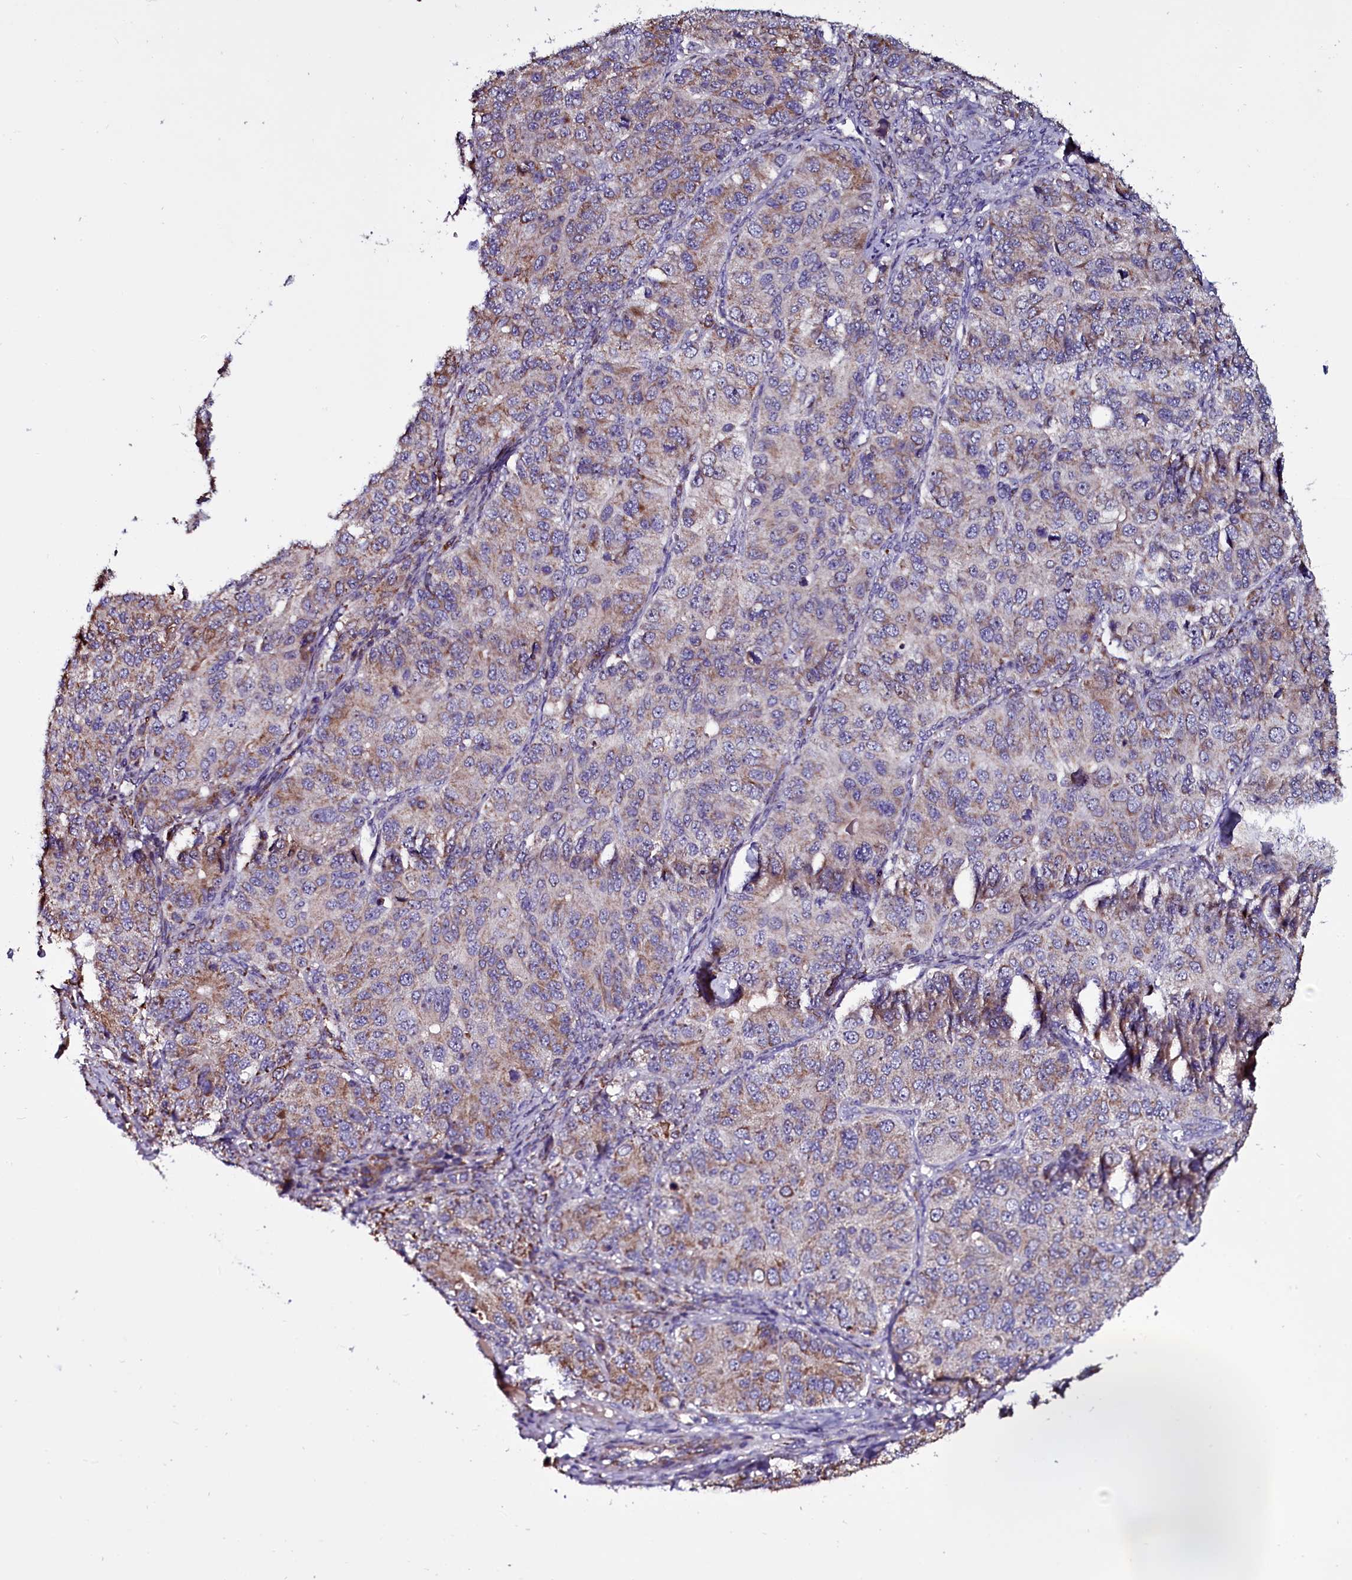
{"staining": {"intensity": "moderate", "quantity": "25%-75%", "location": "cytoplasmic/membranous"}, "tissue": "ovarian cancer", "cell_type": "Tumor cells", "image_type": "cancer", "snomed": [{"axis": "morphology", "description": "Carcinoma, endometroid"}, {"axis": "topography", "description": "Ovary"}], "caption": "The immunohistochemical stain shows moderate cytoplasmic/membranous positivity in tumor cells of endometroid carcinoma (ovarian) tissue.", "gene": "NAA80", "patient": {"sex": "female", "age": 51}}